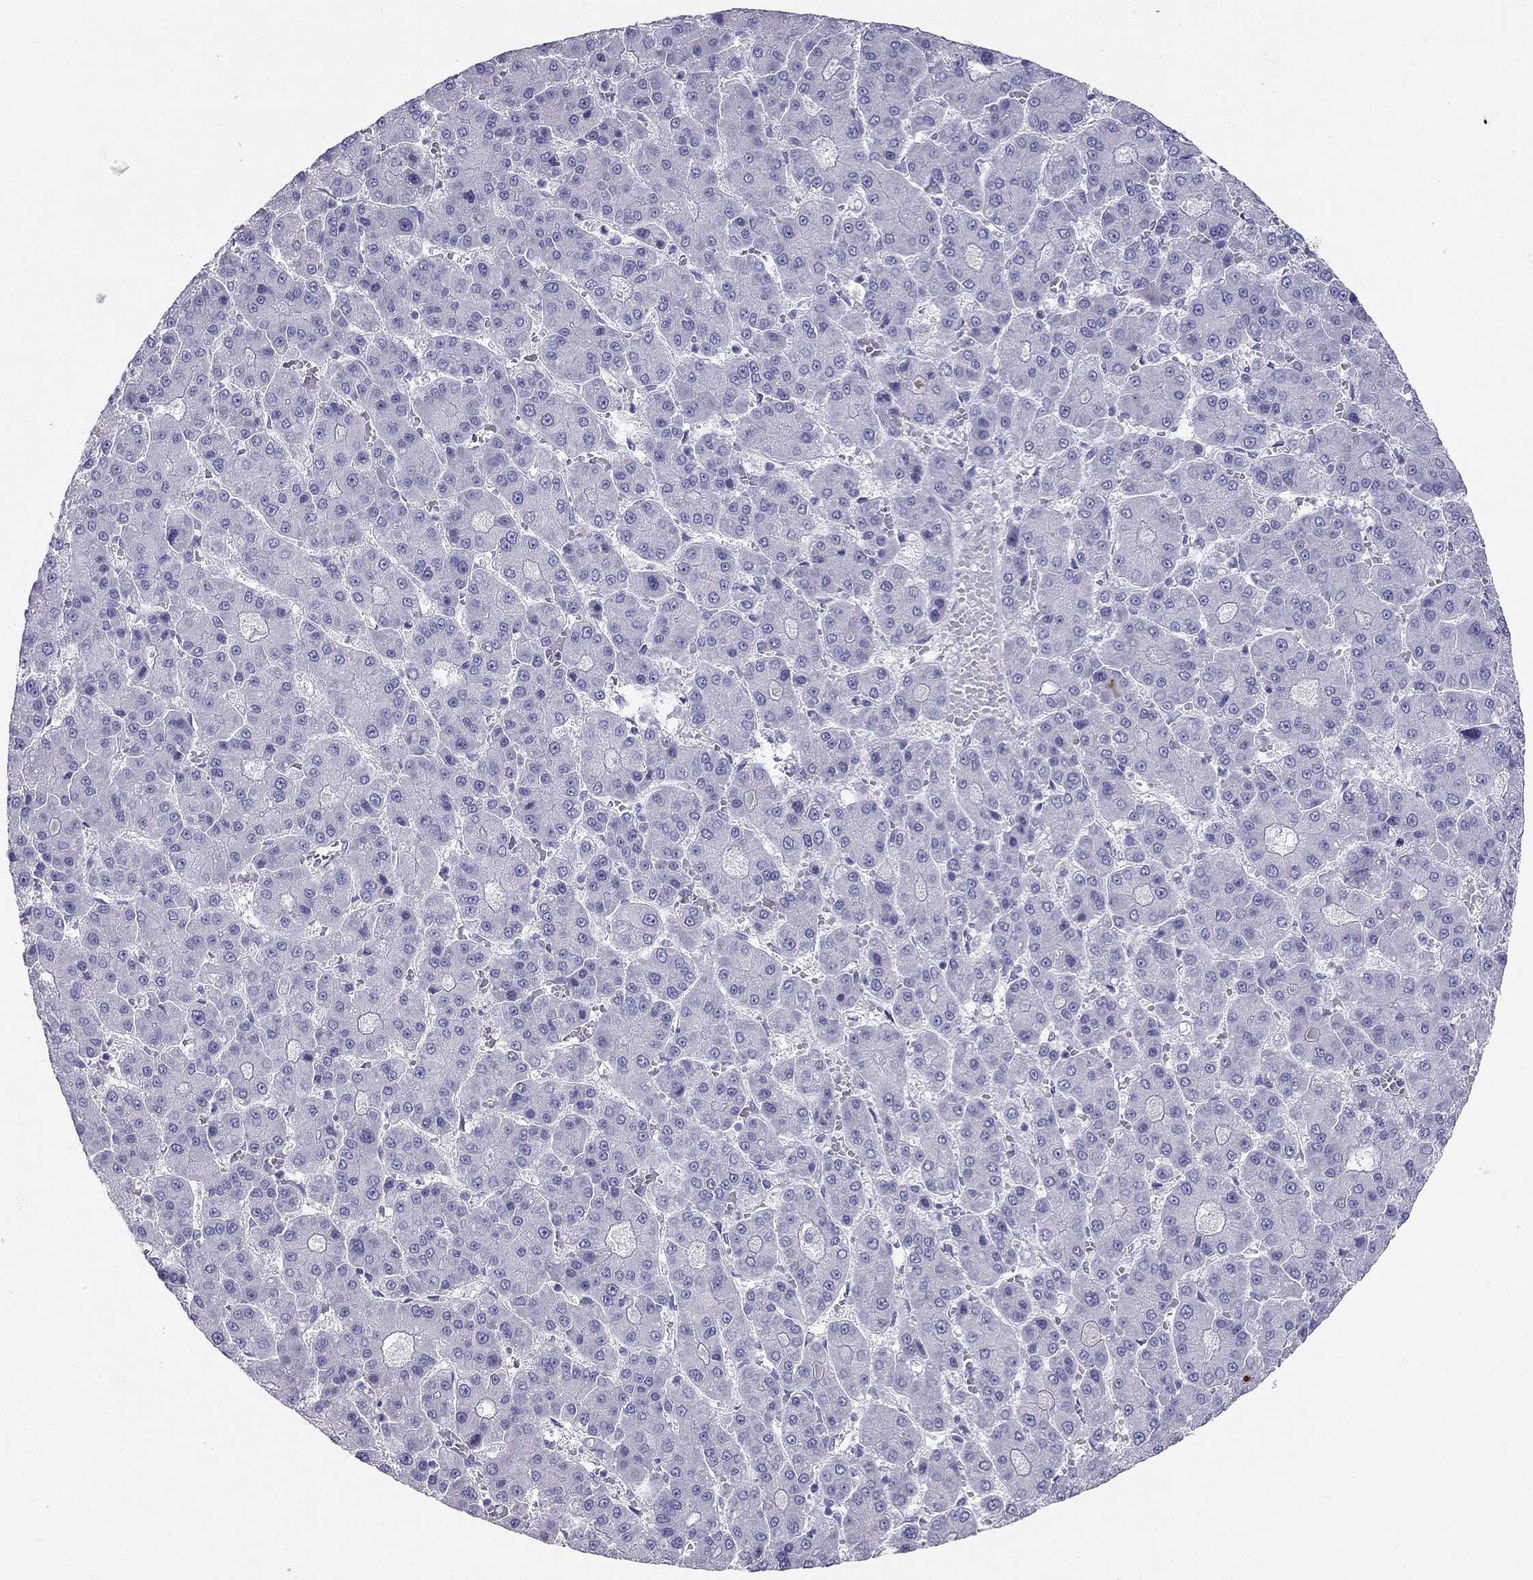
{"staining": {"intensity": "negative", "quantity": "none", "location": "none"}, "tissue": "liver cancer", "cell_type": "Tumor cells", "image_type": "cancer", "snomed": [{"axis": "morphology", "description": "Carcinoma, Hepatocellular, NOS"}, {"axis": "topography", "description": "Liver"}], "caption": "Immunohistochemistry (IHC) histopathology image of liver cancer stained for a protein (brown), which displays no staining in tumor cells. (Stains: DAB immunohistochemistry with hematoxylin counter stain, Microscopy: brightfield microscopy at high magnification).", "gene": "RFLNA", "patient": {"sex": "male", "age": 70}}